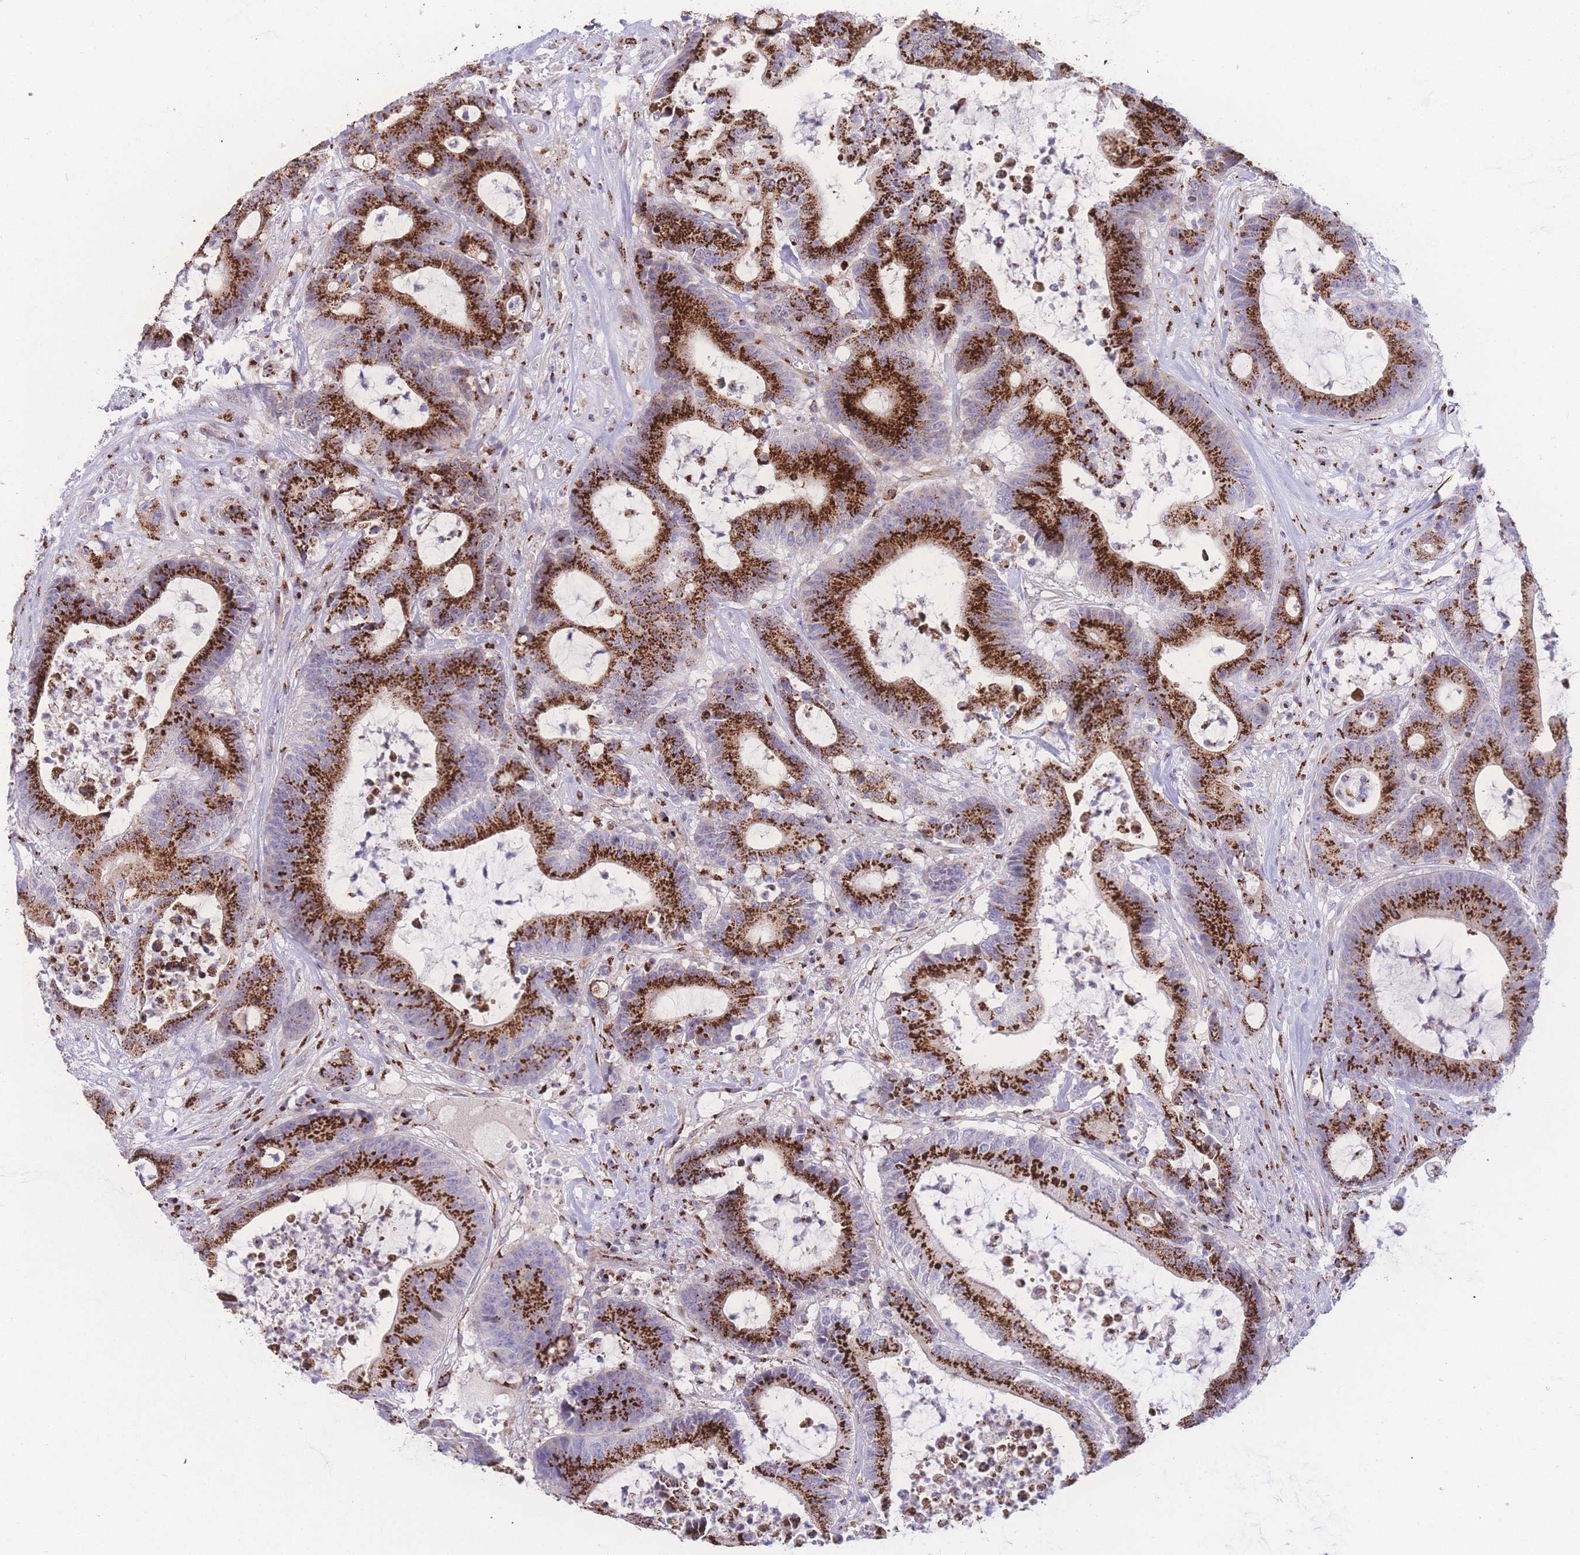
{"staining": {"intensity": "strong", "quantity": ">75%", "location": "cytoplasmic/membranous"}, "tissue": "colorectal cancer", "cell_type": "Tumor cells", "image_type": "cancer", "snomed": [{"axis": "morphology", "description": "Adenocarcinoma, NOS"}, {"axis": "topography", "description": "Colon"}], "caption": "This is a photomicrograph of immunohistochemistry (IHC) staining of colorectal adenocarcinoma, which shows strong positivity in the cytoplasmic/membranous of tumor cells.", "gene": "GOLM2", "patient": {"sex": "female", "age": 84}}